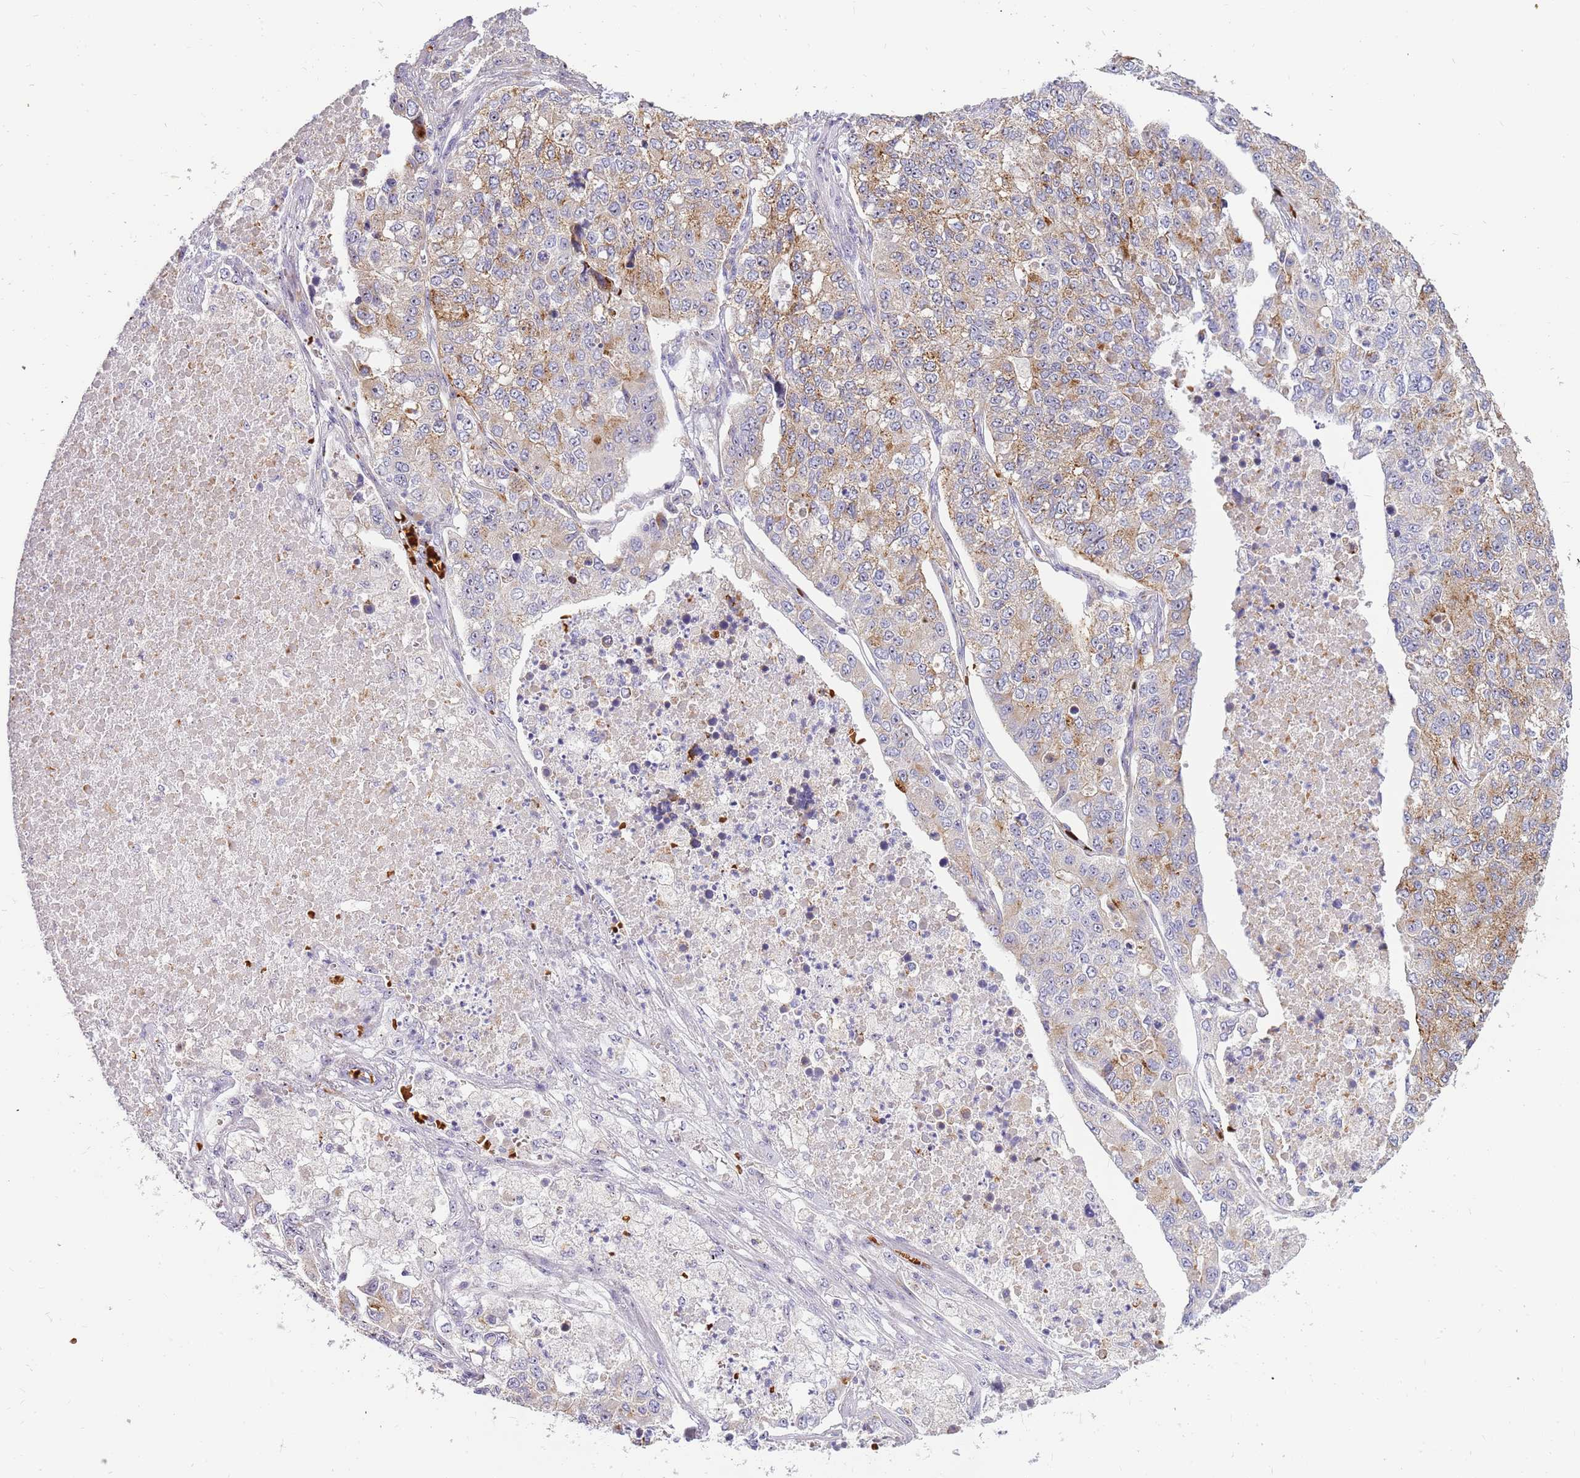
{"staining": {"intensity": "moderate", "quantity": ">75%", "location": "cytoplasmic/membranous"}, "tissue": "lung cancer", "cell_type": "Tumor cells", "image_type": "cancer", "snomed": [{"axis": "morphology", "description": "Adenocarcinoma, NOS"}, {"axis": "topography", "description": "Lung"}], "caption": "Adenocarcinoma (lung) stained with DAB (3,3'-diaminobenzidine) immunohistochemistry (IHC) shows medium levels of moderate cytoplasmic/membranous positivity in approximately >75% of tumor cells. (IHC, brightfield microscopy, high magnification).", "gene": "DNAJA3", "patient": {"sex": "male", "age": 49}}